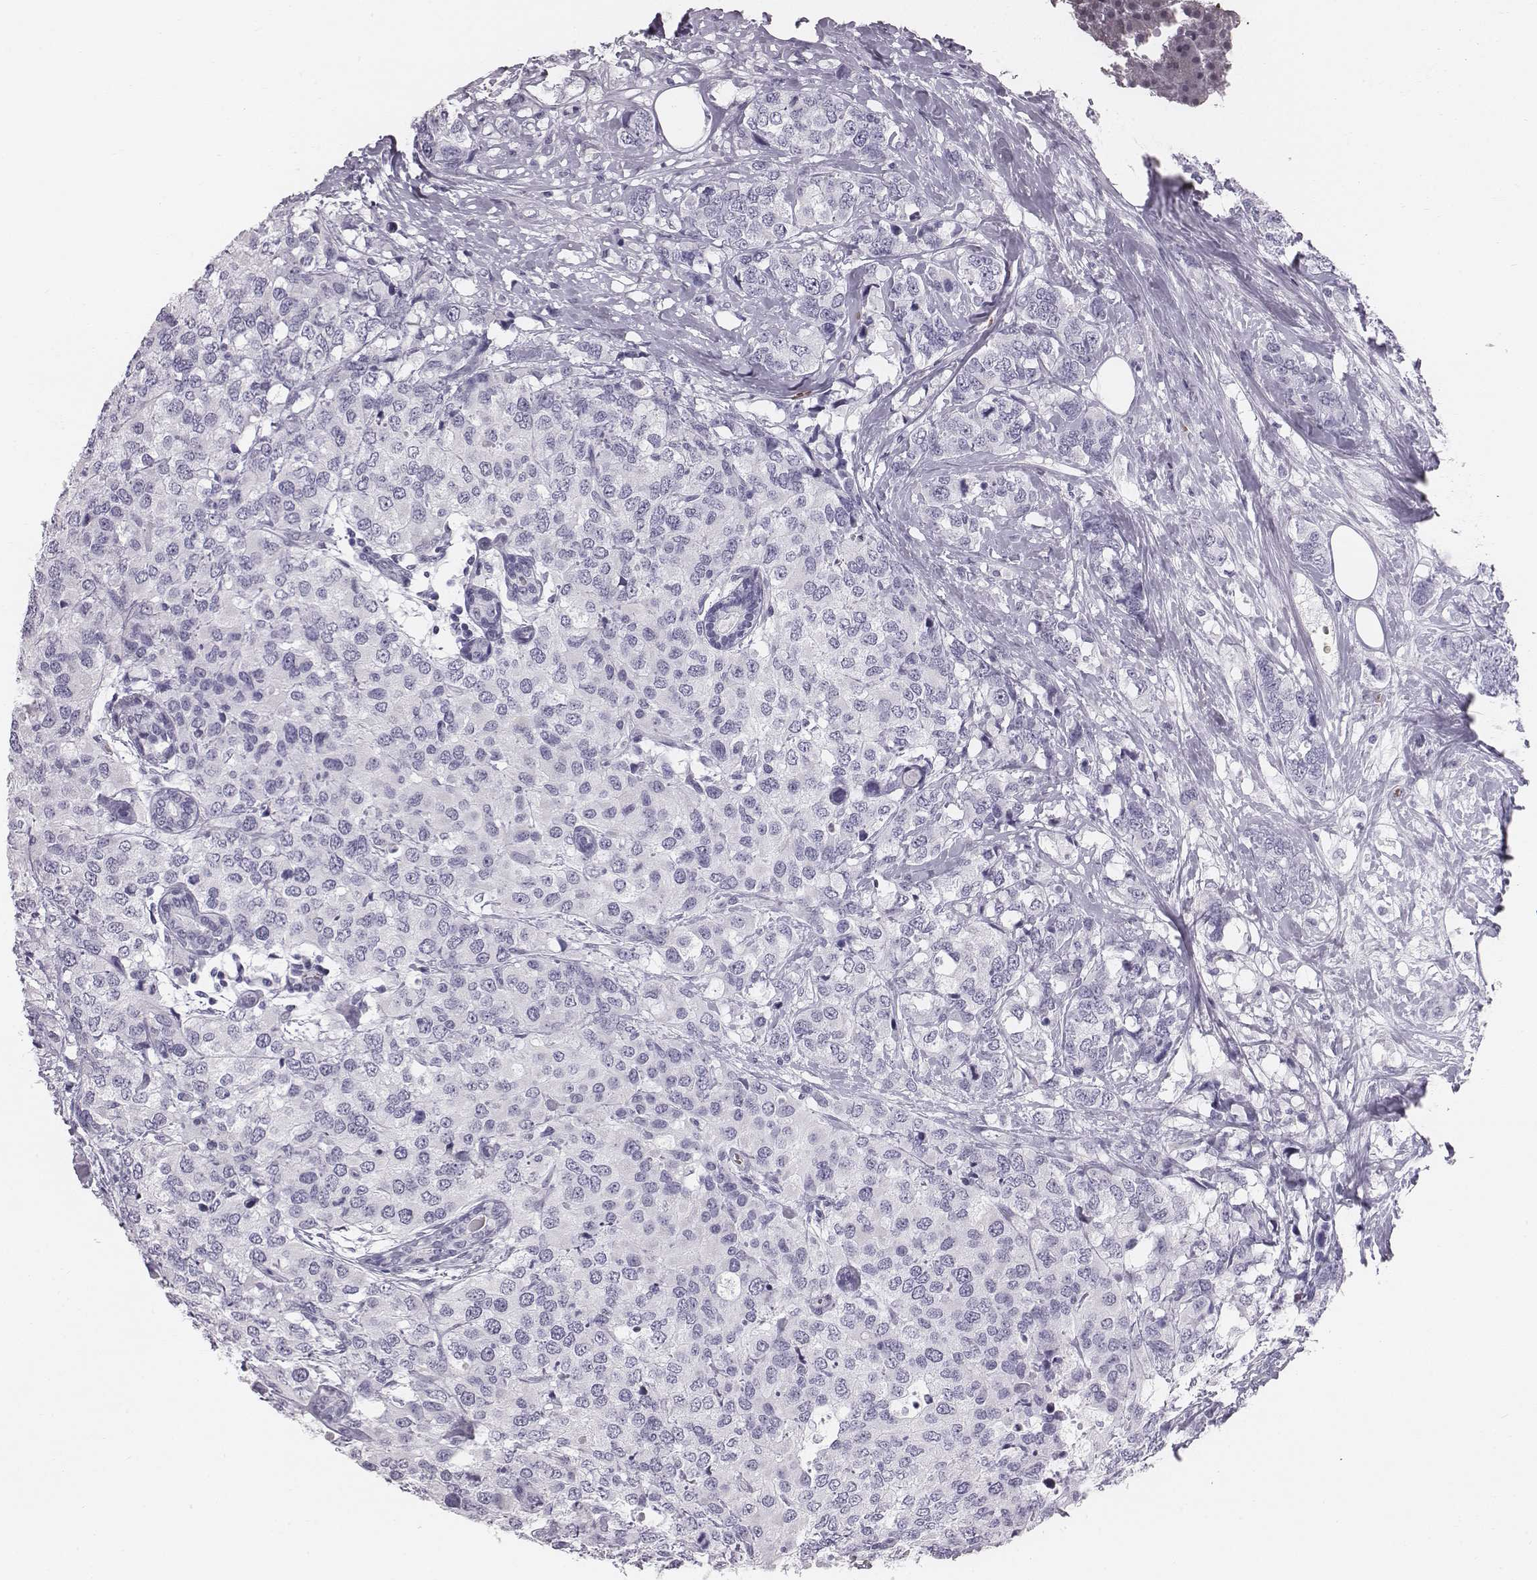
{"staining": {"intensity": "negative", "quantity": "none", "location": "none"}, "tissue": "breast cancer", "cell_type": "Tumor cells", "image_type": "cancer", "snomed": [{"axis": "morphology", "description": "Lobular carcinoma"}, {"axis": "topography", "description": "Breast"}], "caption": "Immunohistochemistry histopathology image of neoplastic tissue: human lobular carcinoma (breast) stained with DAB (3,3'-diaminobenzidine) shows no significant protein positivity in tumor cells.", "gene": "HBZ", "patient": {"sex": "female", "age": 59}}